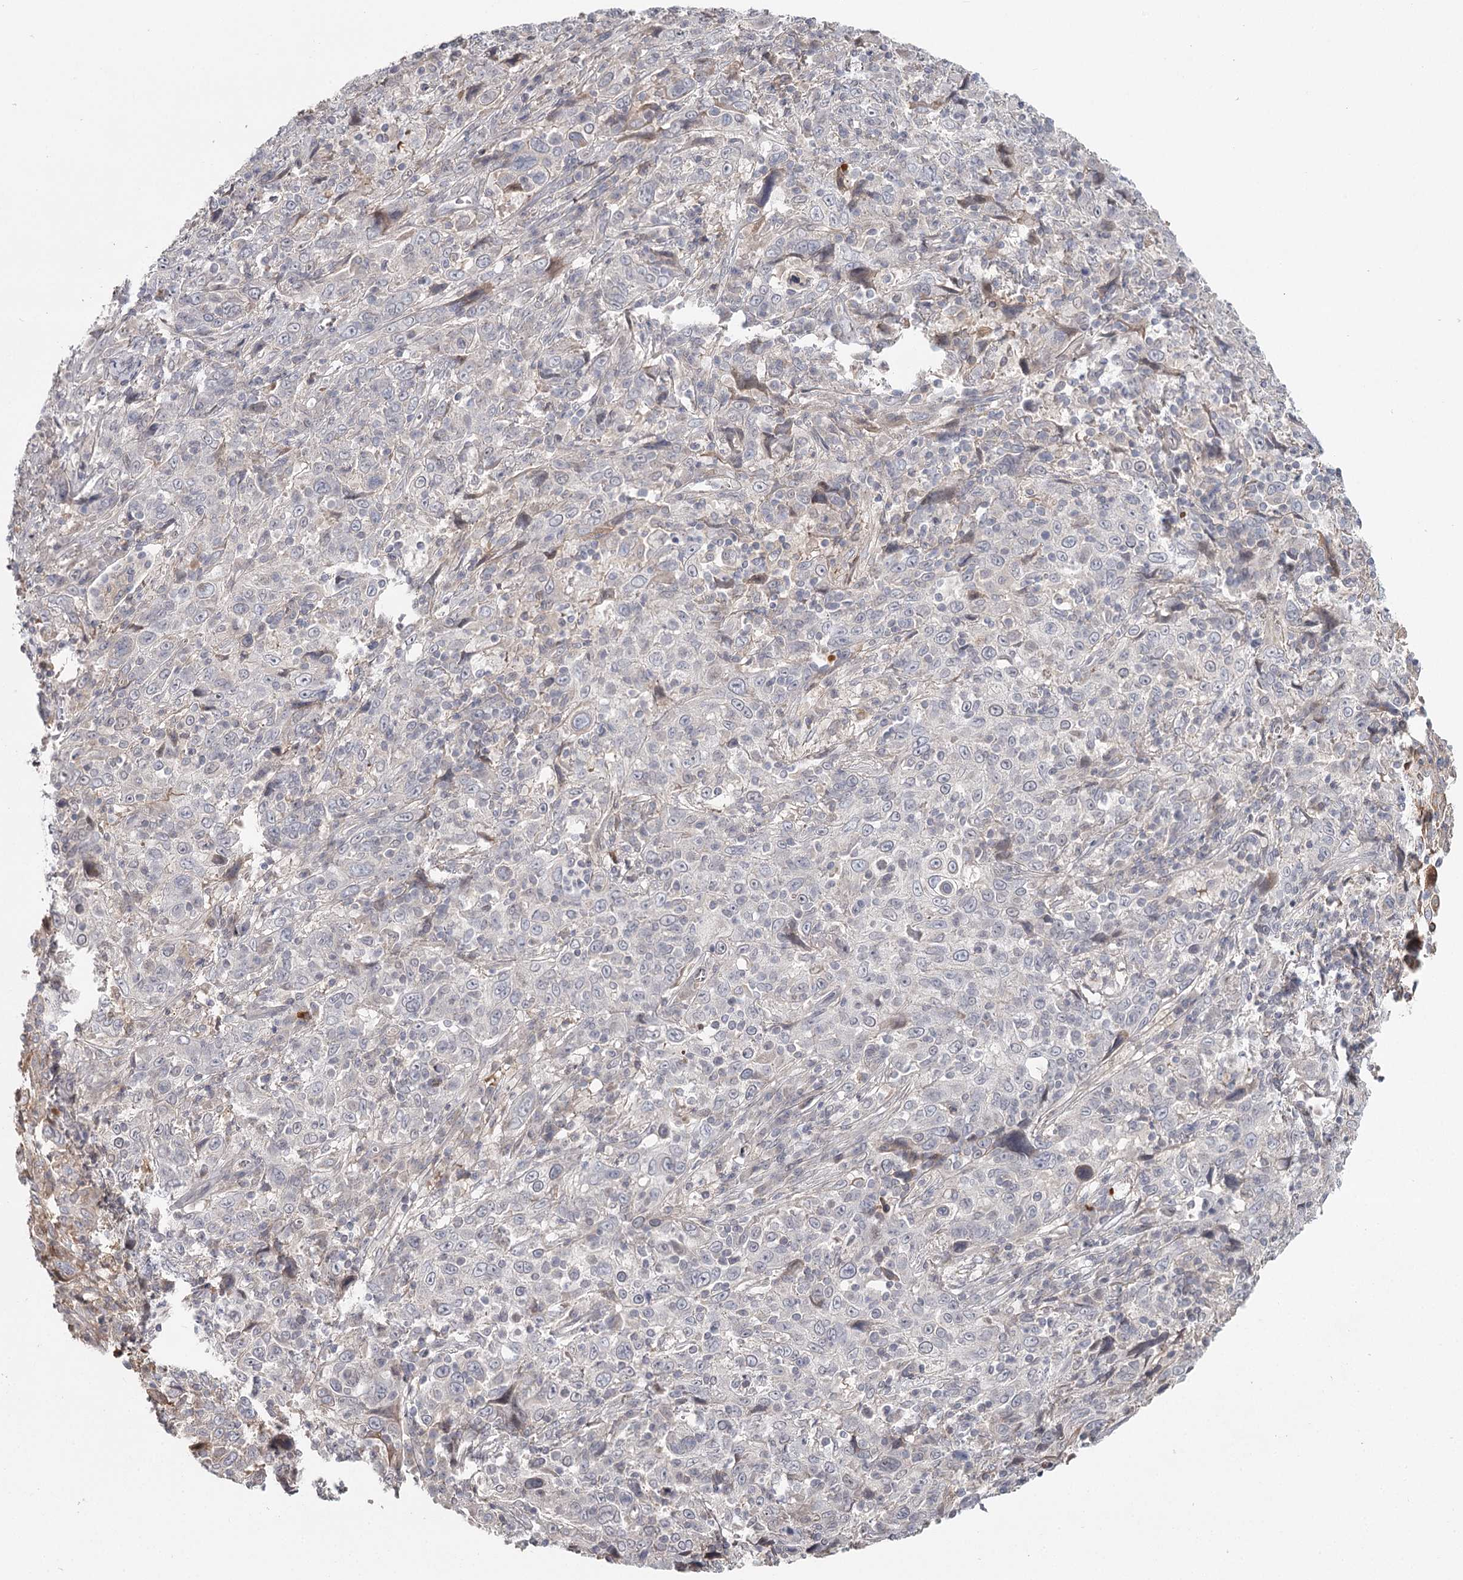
{"staining": {"intensity": "negative", "quantity": "none", "location": "none"}, "tissue": "cervical cancer", "cell_type": "Tumor cells", "image_type": "cancer", "snomed": [{"axis": "morphology", "description": "Squamous cell carcinoma, NOS"}, {"axis": "topography", "description": "Cervix"}], "caption": "Cervical cancer (squamous cell carcinoma) stained for a protein using immunohistochemistry displays no staining tumor cells.", "gene": "DHRS9", "patient": {"sex": "female", "age": 46}}